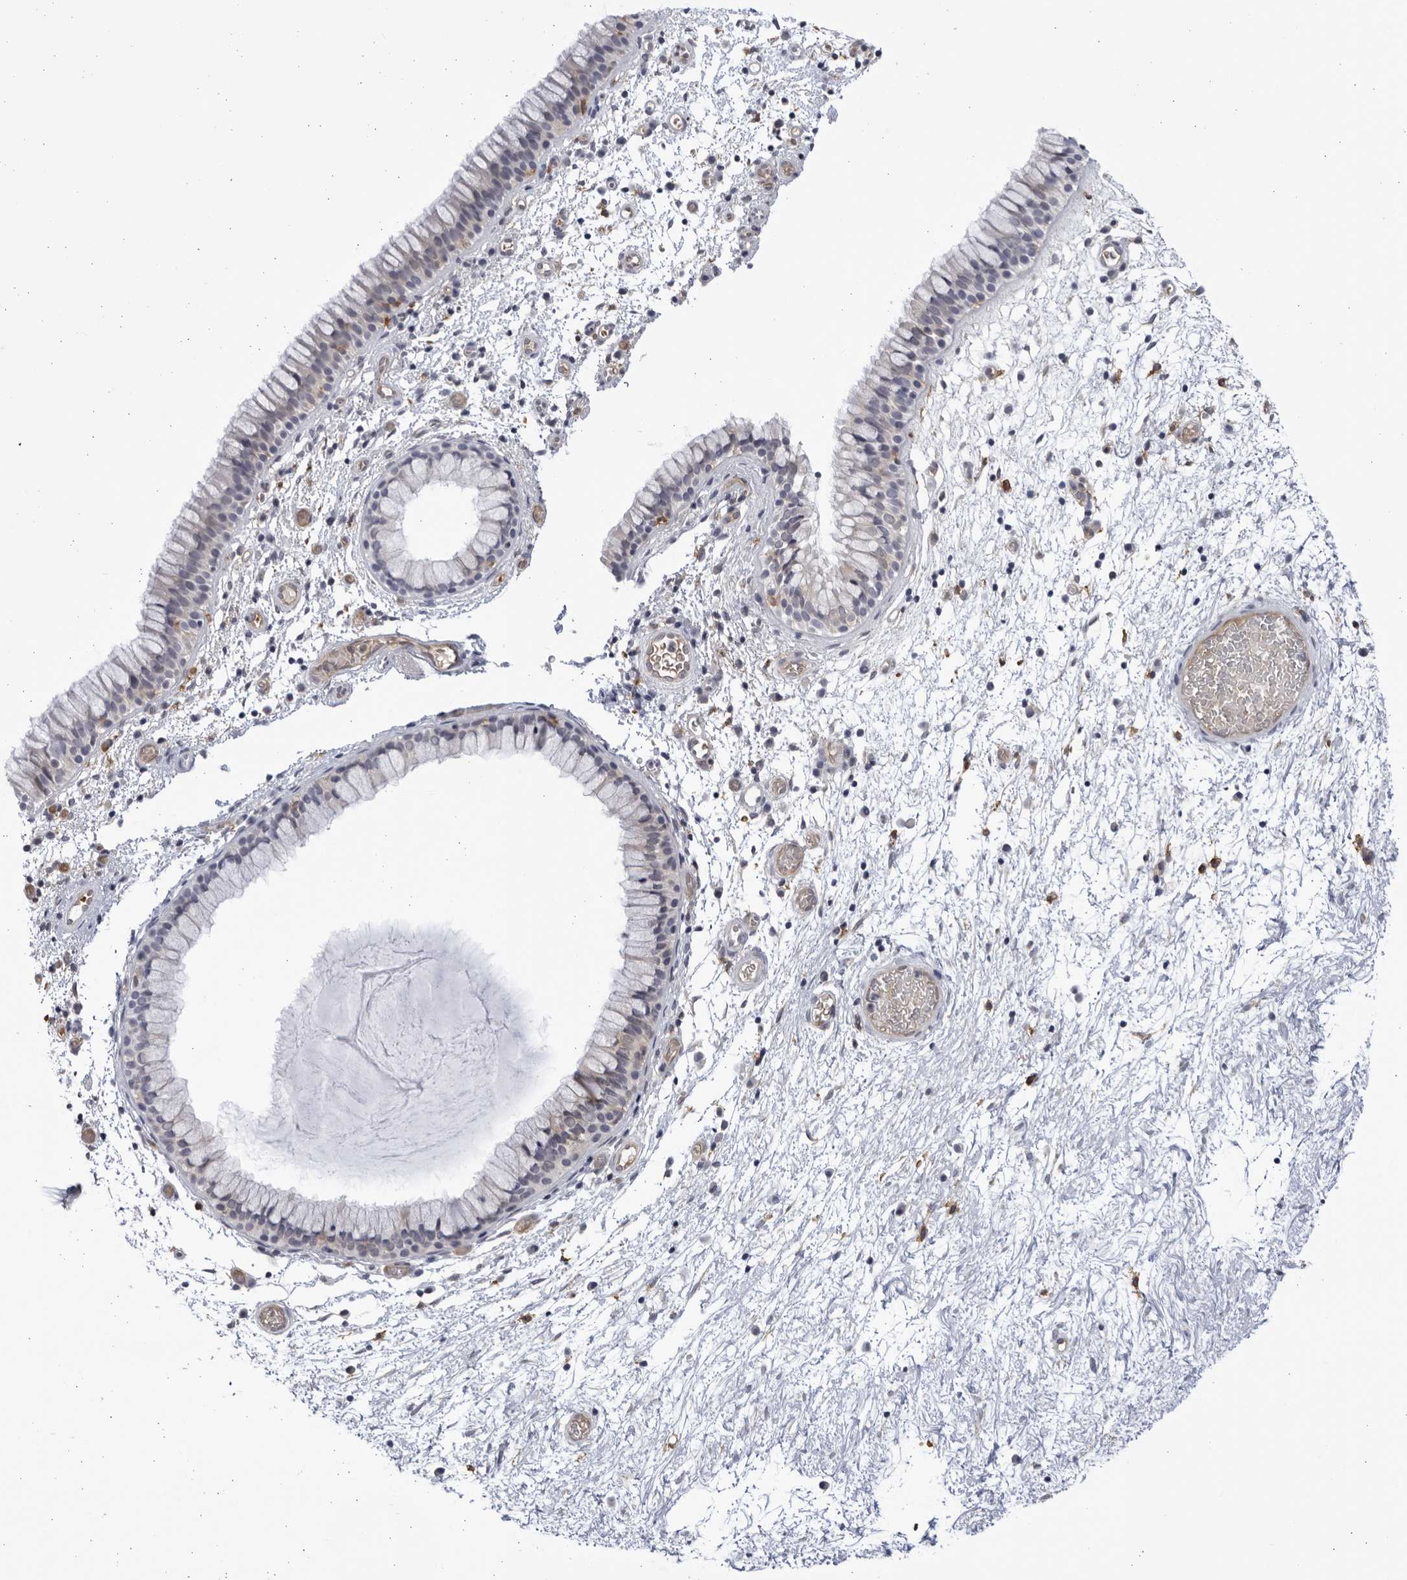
{"staining": {"intensity": "moderate", "quantity": "<25%", "location": "cytoplasmic/membranous"}, "tissue": "nasopharynx", "cell_type": "Respiratory epithelial cells", "image_type": "normal", "snomed": [{"axis": "morphology", "description": "Normal tissue, NOS"}, {"axis": "morphology", "description": "Inflammation, NOS"}, {"axis": "topography", "description": "Nasopharynx"}], "caption": "A brown stain highlights moderate cytoplasmic/membranous expression of a protein in respiratory epithelial cells of normal human nasopharynx. (Brightfield microscopy of DAB IHC at high magnification).", "gene": "BMP2K", "patient": {"sex": "male", "age": 48}}